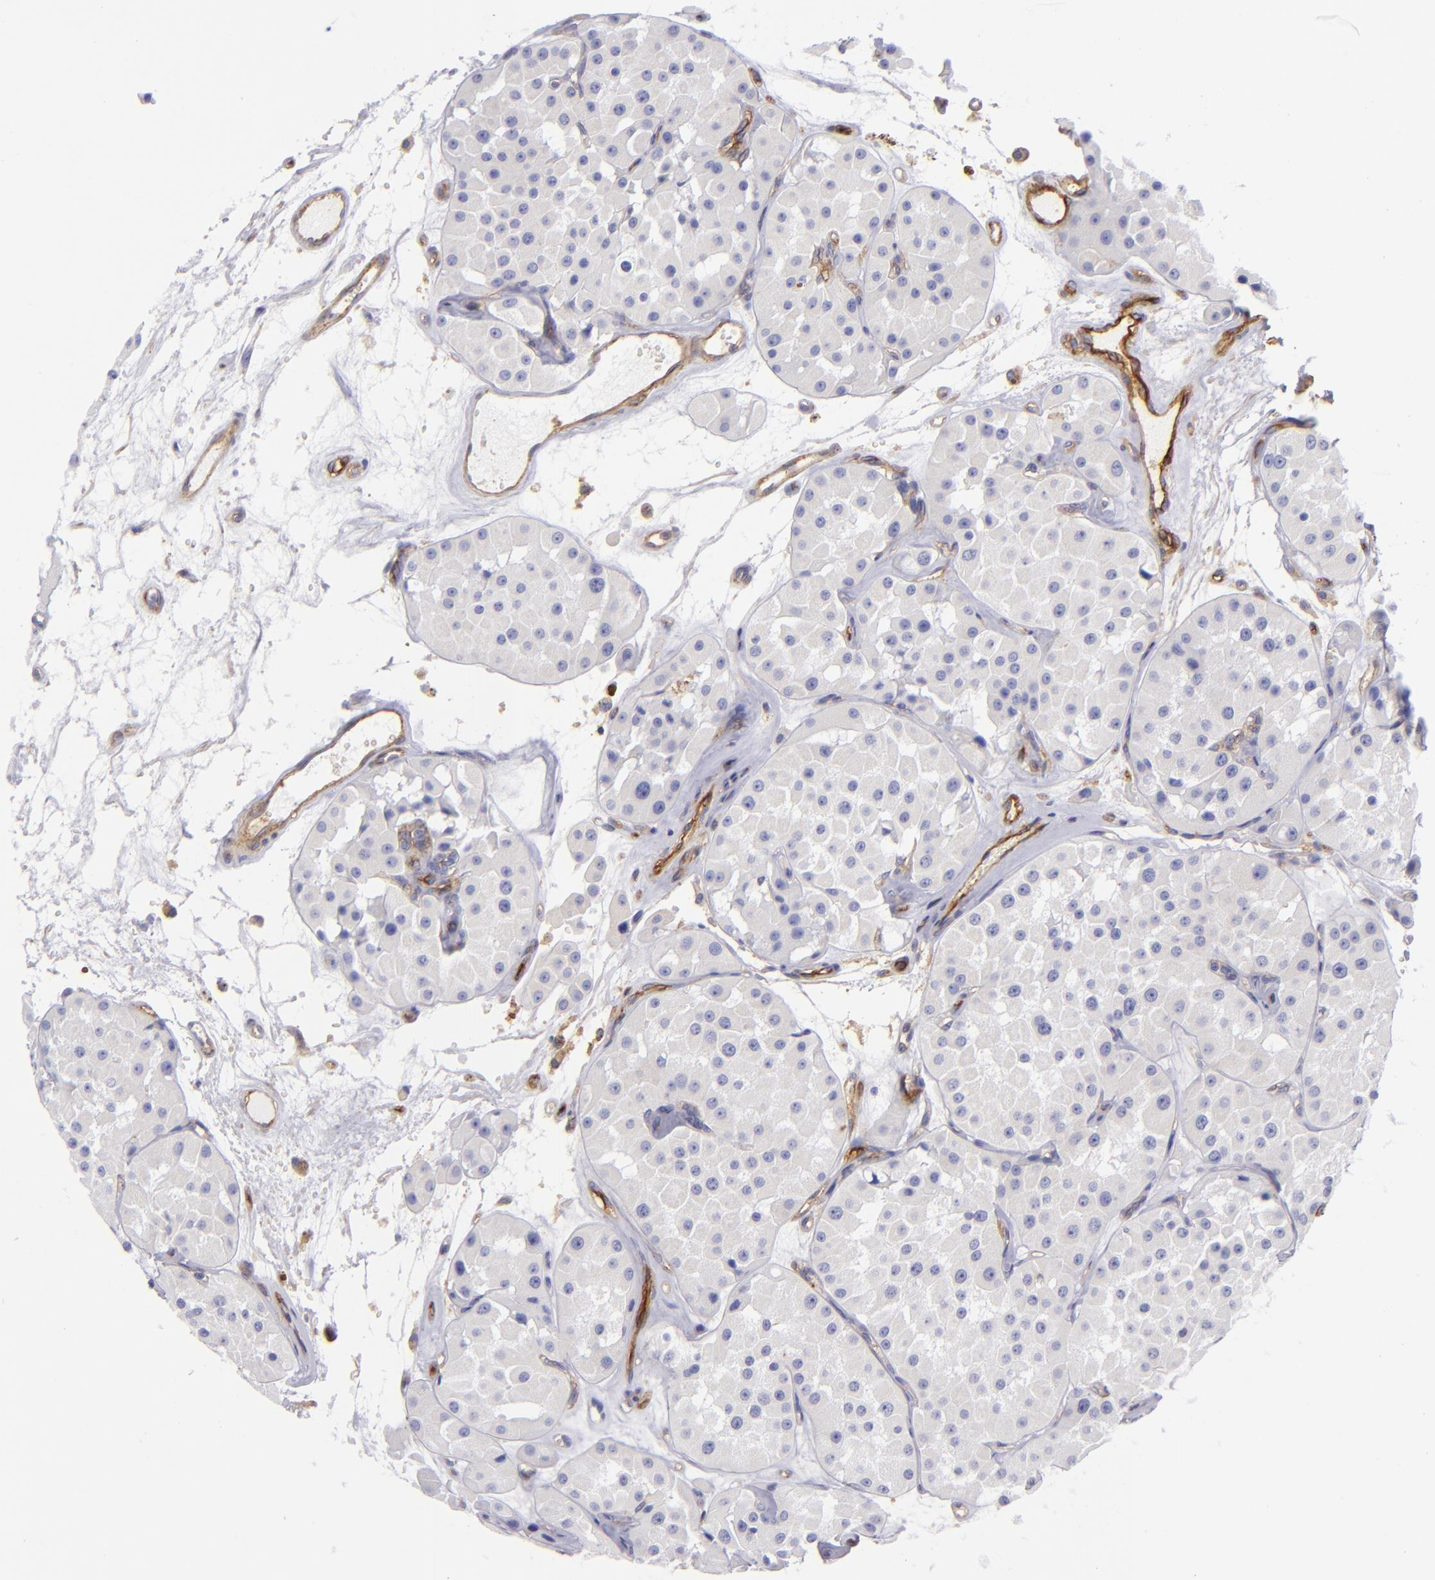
{"staining": {"intensity": "negative", "quantity": "none", "location": "none"}, "tissue": "renal cancer", "cell_type": "Tumor cells", "image_type": "cancer", "snomed": [{"axis": "morphology", "description": "Adenocarcinoma, uncertain malignant potential"}, {"axis": "topography", "description": "Kidney"}], "caption": "Micrograph shows no protein positivity in tumor cells of renal cancer (adenocarcinoma,  uncertain malignant potential) tissue.", "gene": "ENTPD1", "patient": {"sex": "male", "age": 63}}